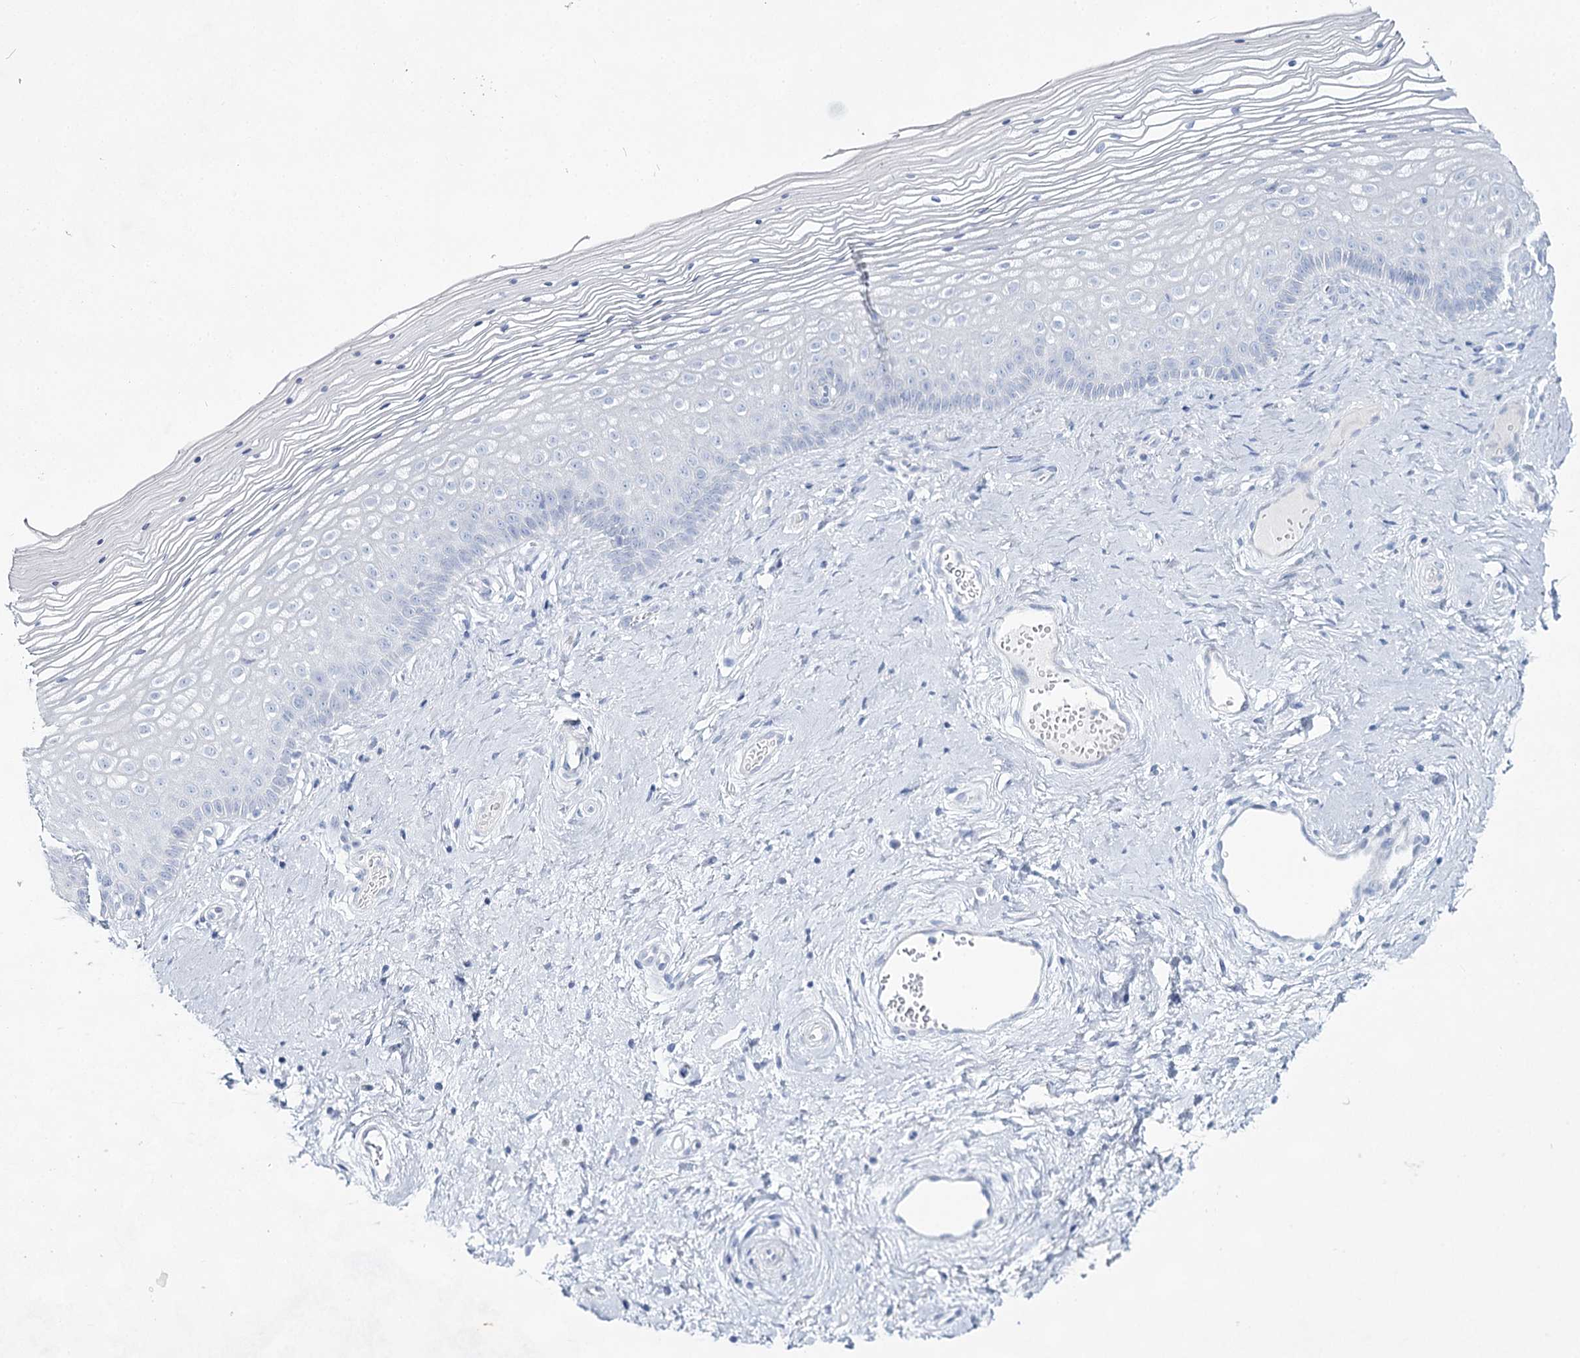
{"staining": {"intensity": "negative", "quantity": "none", "location": "none"}, "tissue": "vagina", "cell_type": "Squamous epithelial cells", "image_type": "normal", "snomed": [{"axis": "morphology", "description": "Normal tissue, NOS"}, {"axis": "topography", "description": "Vagina"}], "caption": "Squamous epithelial cells show no significant protein staining in unremarkable vagina.", "gene": "SLC17A2", "patient": {"sex": "female", "age": 46}}